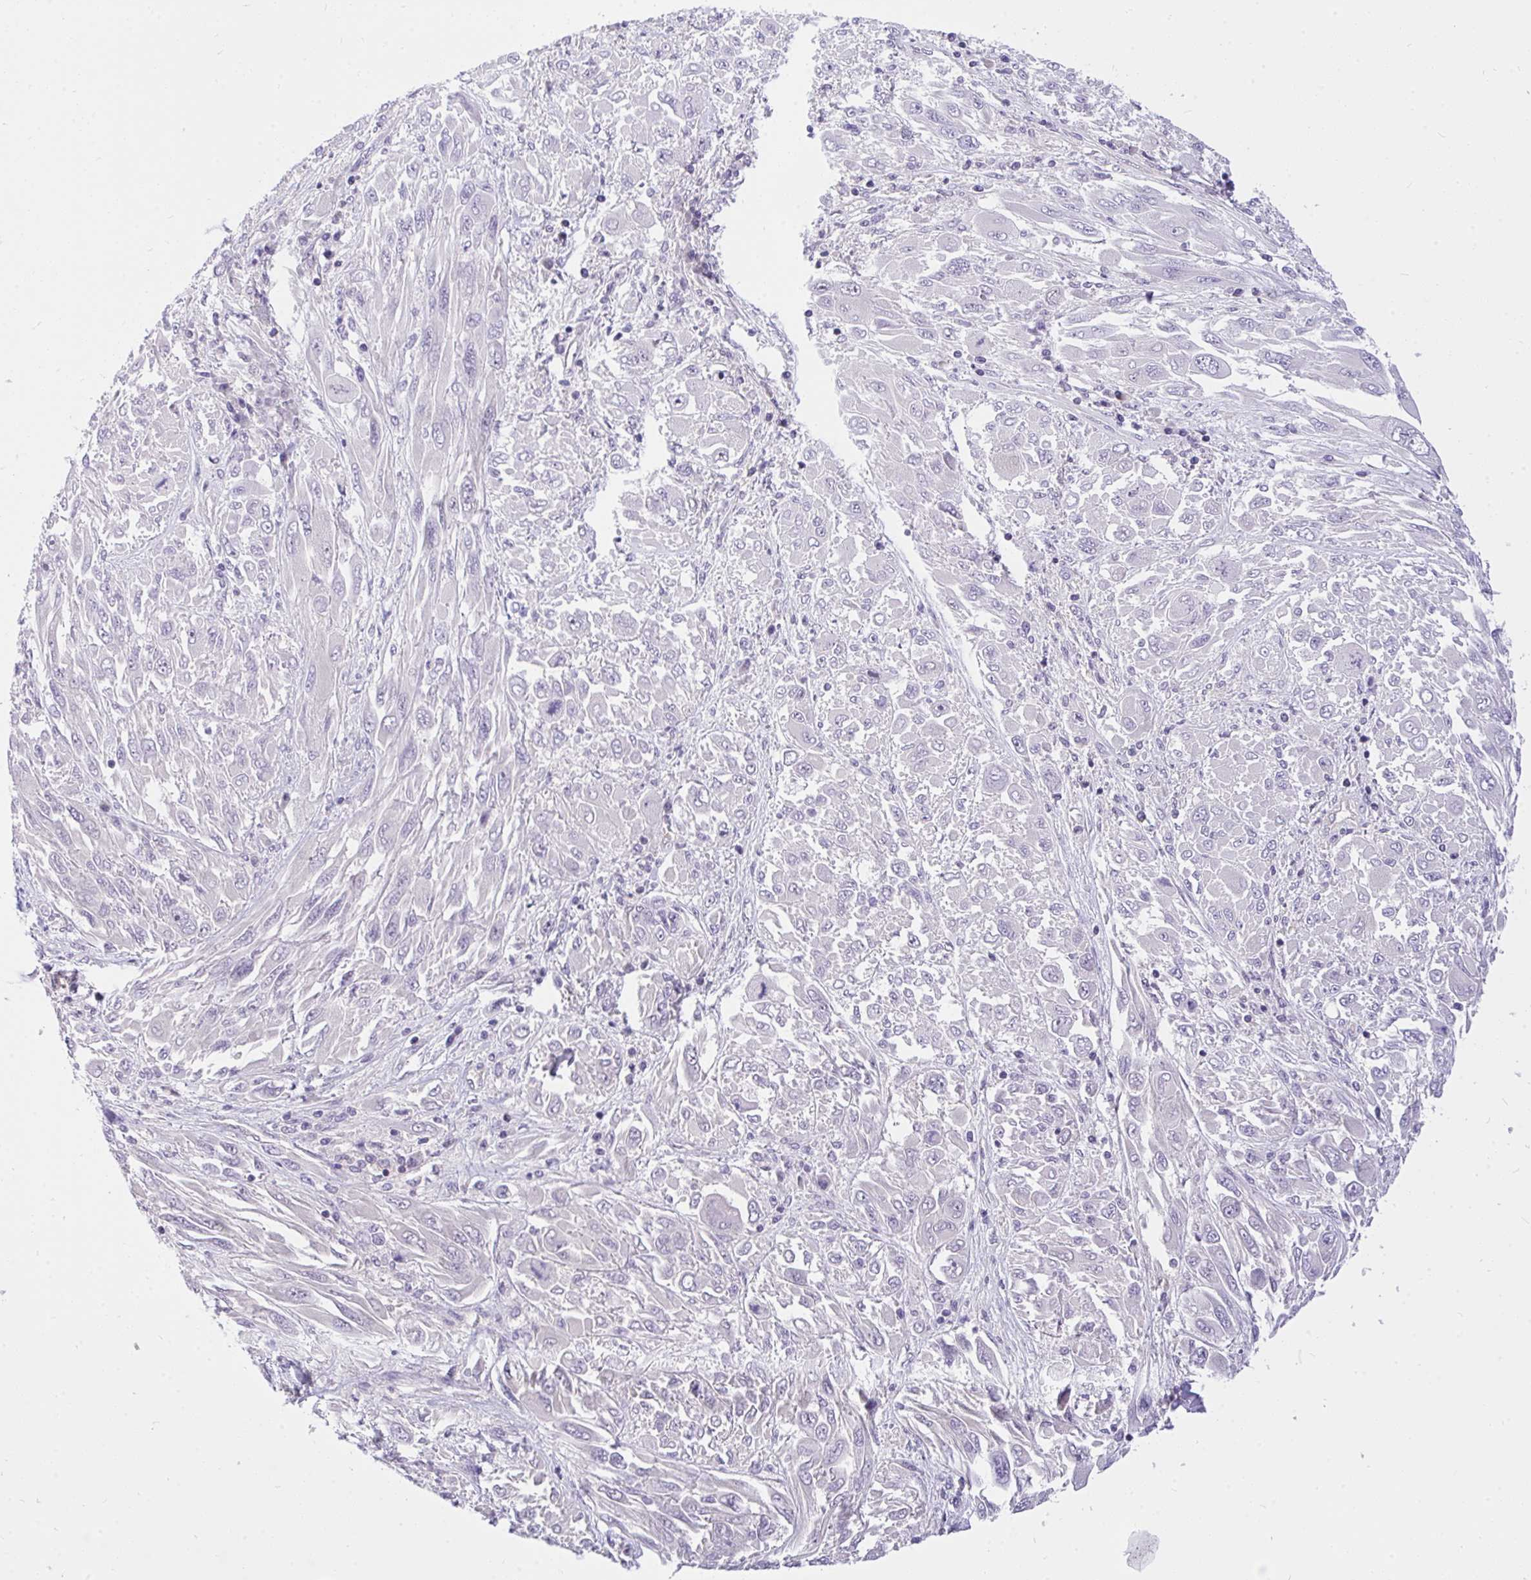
{"staining": {"intensity": "negative", "quantity": "none", "location": "none"}, "tissue": "melanoma", "cell_type": "Tumor cells", "image_type": "cancer", "snomed": [{"axis": "morphology", "description": "Malignant melanoma, NOS"}, {"axis": "topography", "description": "Skin"}], "caption": "DAB (3,3'-diaminobenzidine) immunohistochemical staining of melanoma reveals no significant expression in tumor cells. (DAB immunohistochemistry (IHC) visualized using brightfield microscopy, high magnification).", "gene": "C19orf54", "patient": {"sex": "female", "age": 91}}